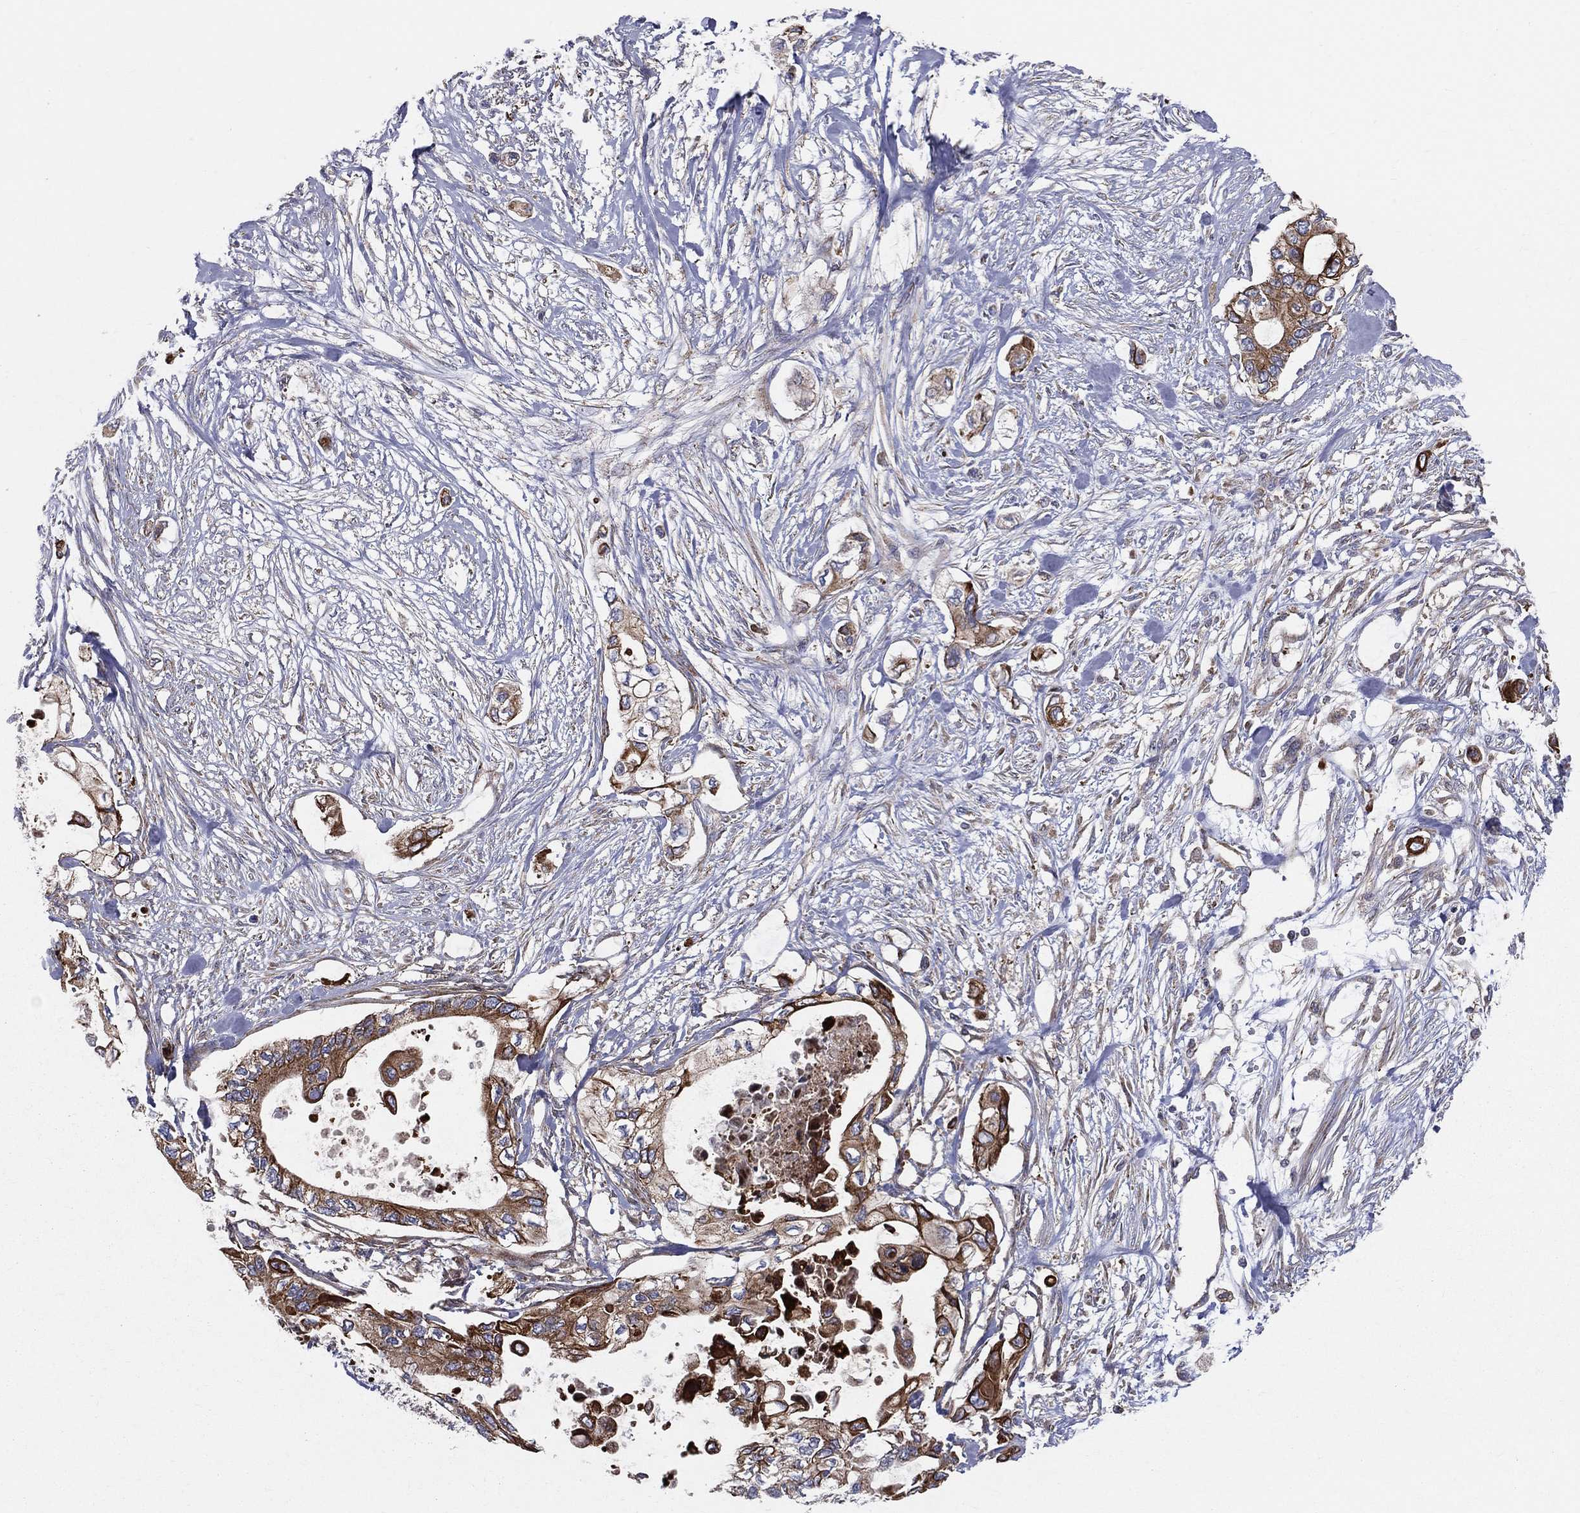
{"staining": {"intensity": "strong", "quantity": "25%-75%", "location": "cytoplasmic/membranous"}, "tissue": "pancreatic cancer", "cell_type": "Tumor cells", "image_type": "cancer", "snomed": [{"axis": "morphology", "description": "Adenocarcinoma, NOS"}, {"axis": "topography", "description": "Pancreas"}], "caption": "Protein expression by immunohistochemistry exhibits strong cytoplasmic/membranous expression in about 25%-75% of tumor cells in pancreatic cancer. The staining was performed using DAB to visualize the protein expression in brown, while the nuclei were stained in blue with hematoxylin (Magnification: 20x).", "gene": "MIX23", "patient": {"sex": "female", "age": 63}}